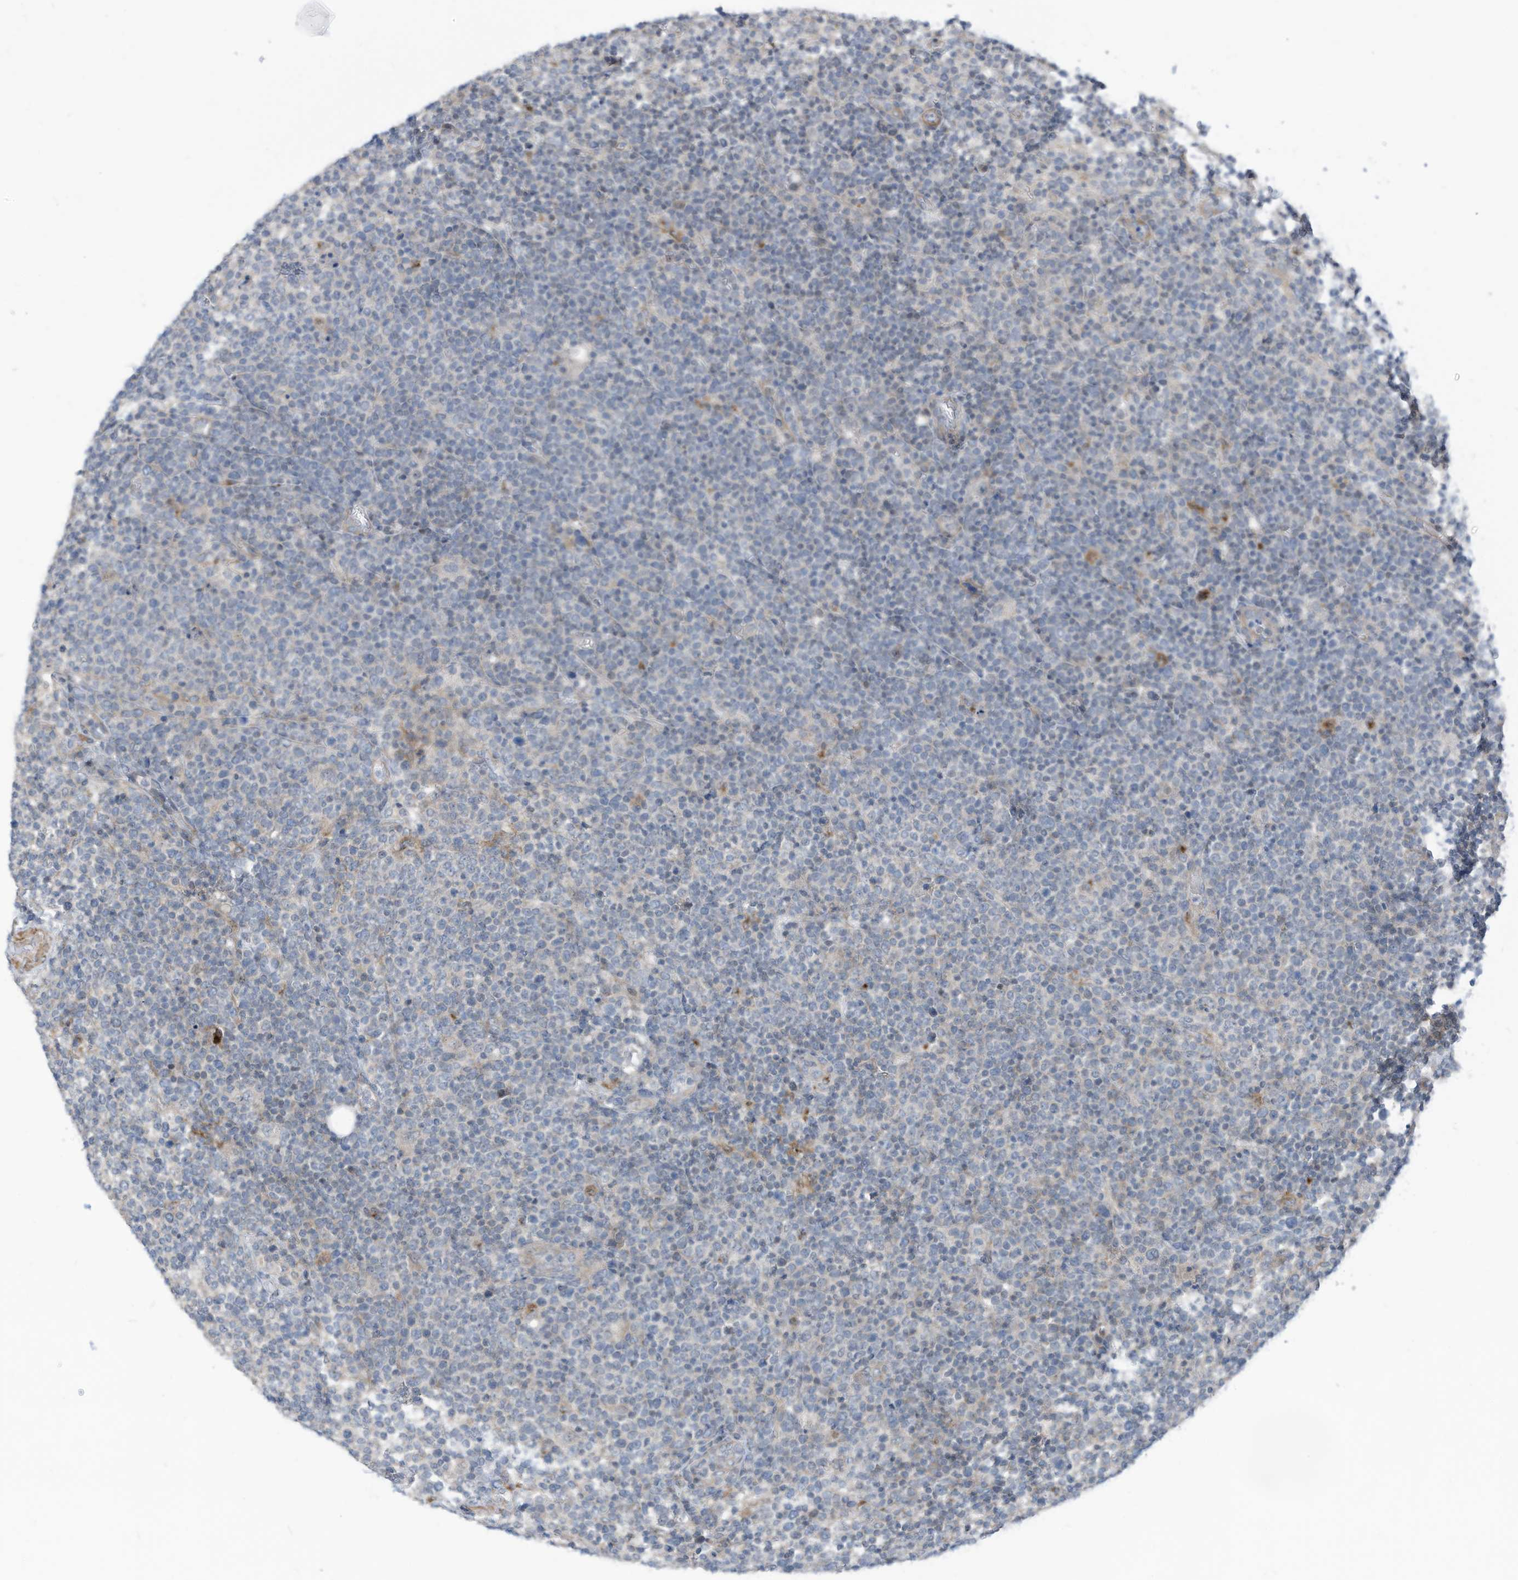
{"staining": {"intensity": "negative", "quantity": "none", "location": "none"}, "tissue": "lymphoma", "cell_type": "Tumor cells", "image_type": "cancer", "snomed": [{"axis": "morphology", "description": "Malignant lymphoma, non-Hodgkin's type, High grade"}, {"axis": "topography", "description": "Lymph node"}], "caption": "IHC of lymphoma exhibits no positivity in tumor cells.", "gene": "GPATCH3", "patient": {"sex": "male", "age": 61}}